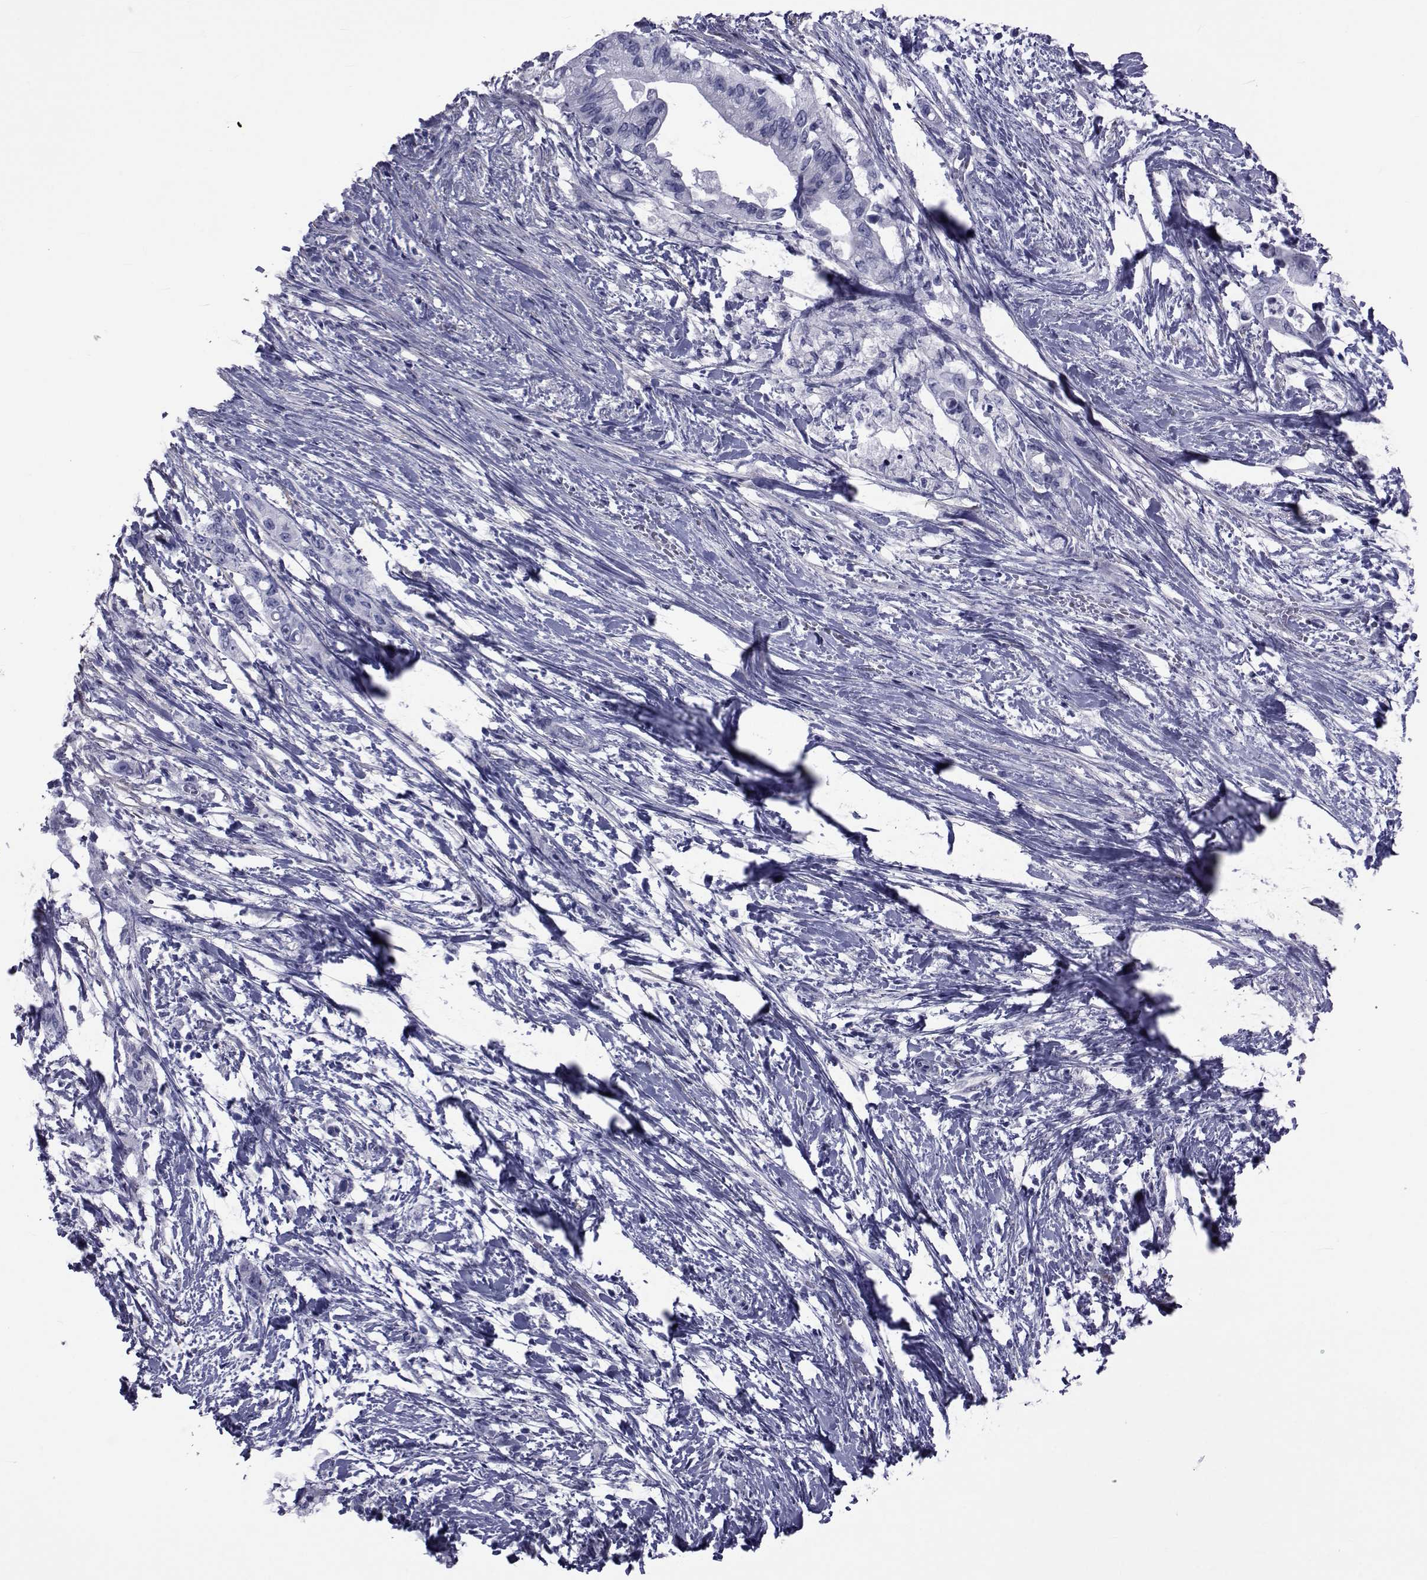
{"staining": {"intensity": "negative", "quantity": "none", "location": "none"}, "tissue": "pancreatic cancer", "cell_type": "Tumor cells", "image_type": "cancer", "snomed": [{"axis": "morphology", "description": "Adenocarcinoma, NOS"}, {"axis": "topography", "description": "Pancreas"}], "caption": "Tumor cells show no significant positivity in pancreatic cancer (adenocarcinoma). (DAB (3,3'-diaminobenzidine) immunohistochemistry with hematoxylin counter stain).", "gene": "GKAP1", "patient": {"sex": "female", "age": 72}}